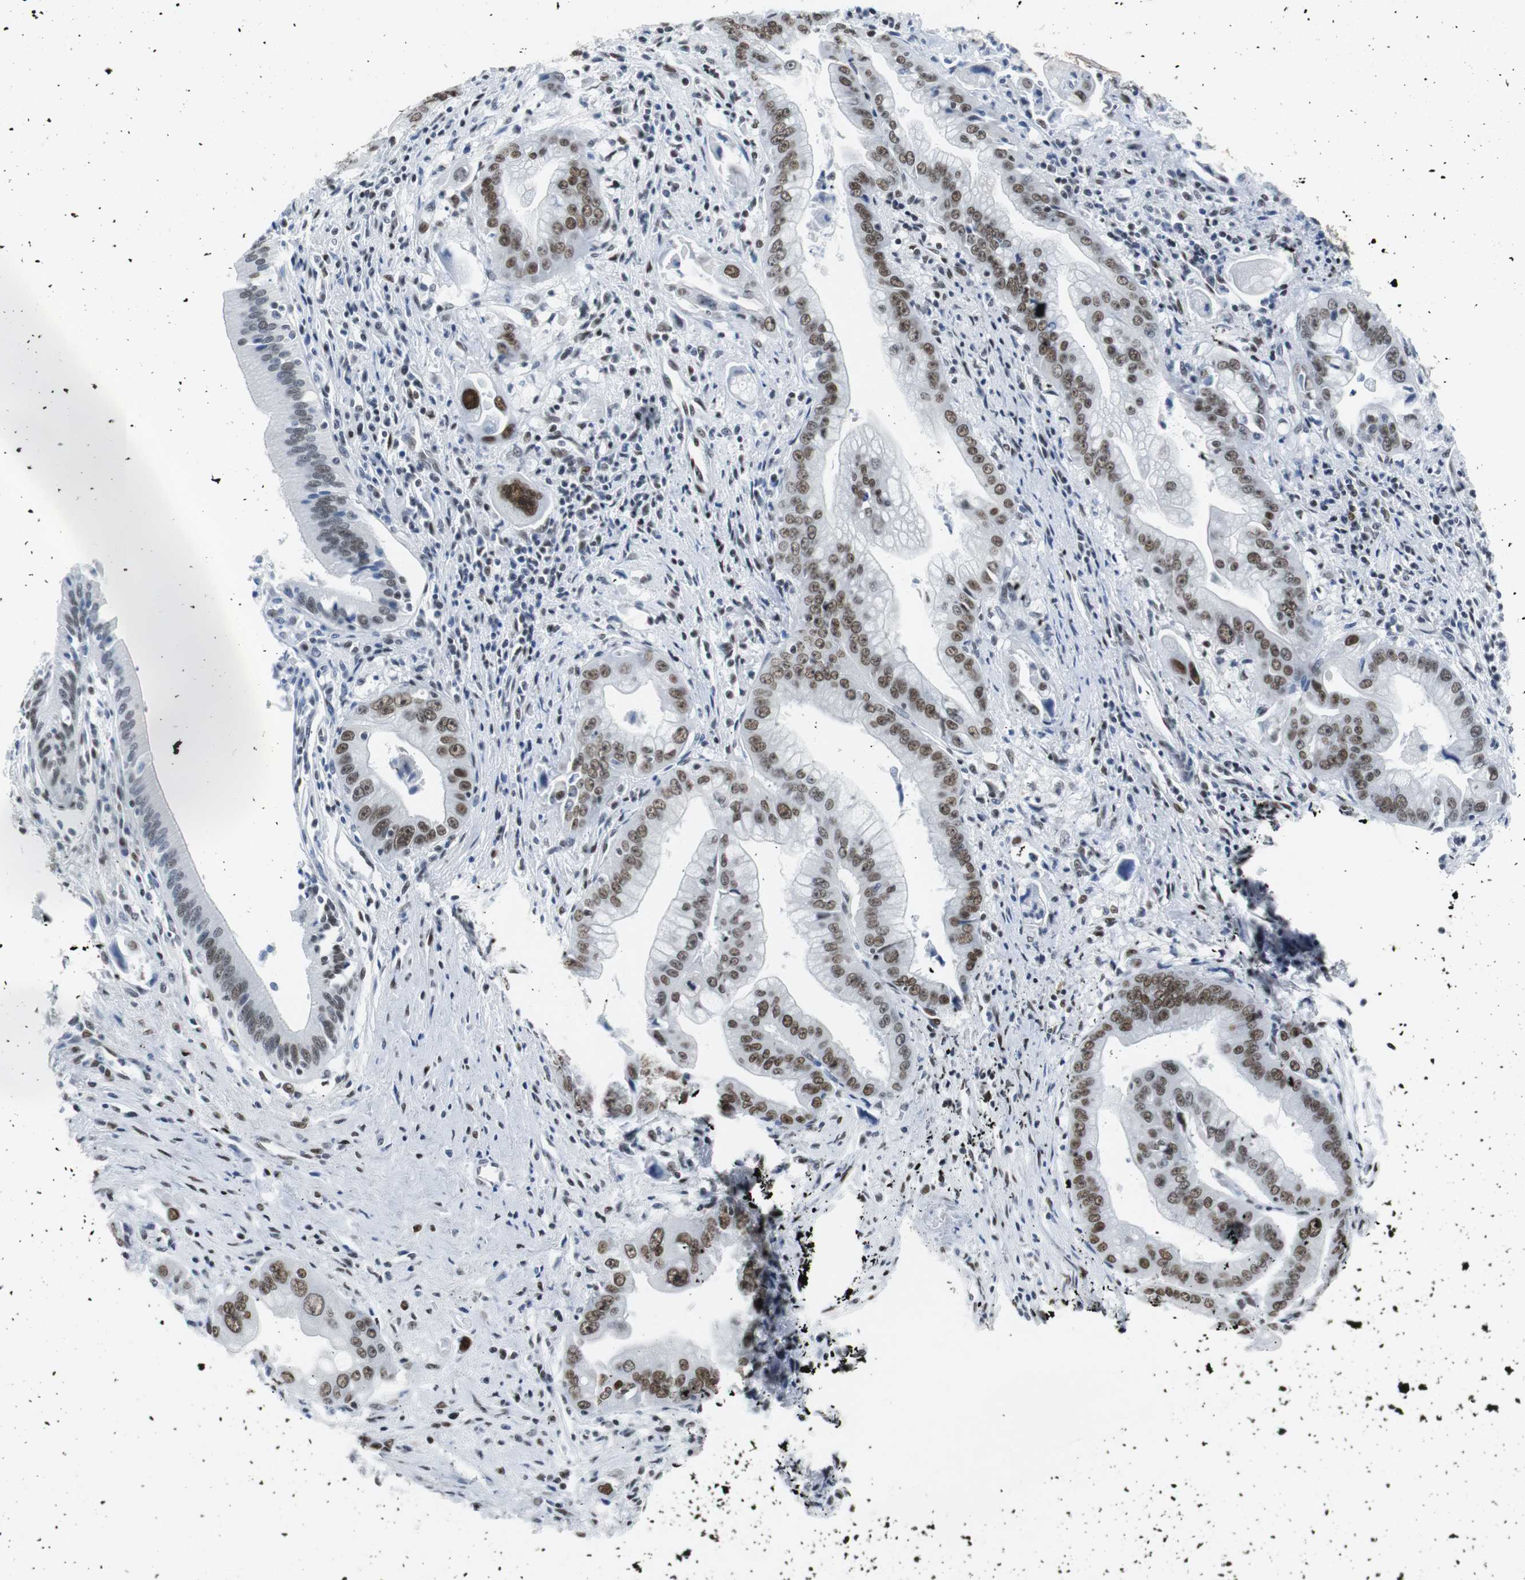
{"staining": {"intensity": "moderate", "quantity": ">75%", "location": "nuclear"}, "tissue": "pancreatic cancer", "cell_type": "Tumor cells", "image_type": "cancer", "snomed": [{"axis": "morphology", "description": "Adenocarcinoma, NOS"}, {"axis": "topography", "description": "Pancreas"}], "caption": "Immunohistochemical staining of human adenocarcinoma (pancreatic) exhibits medium levels of moderate nuclear protein staining in approximately >75% of tumor cells.", "gene": "JUN", "patient": {"sex": "male", "age": 59}}